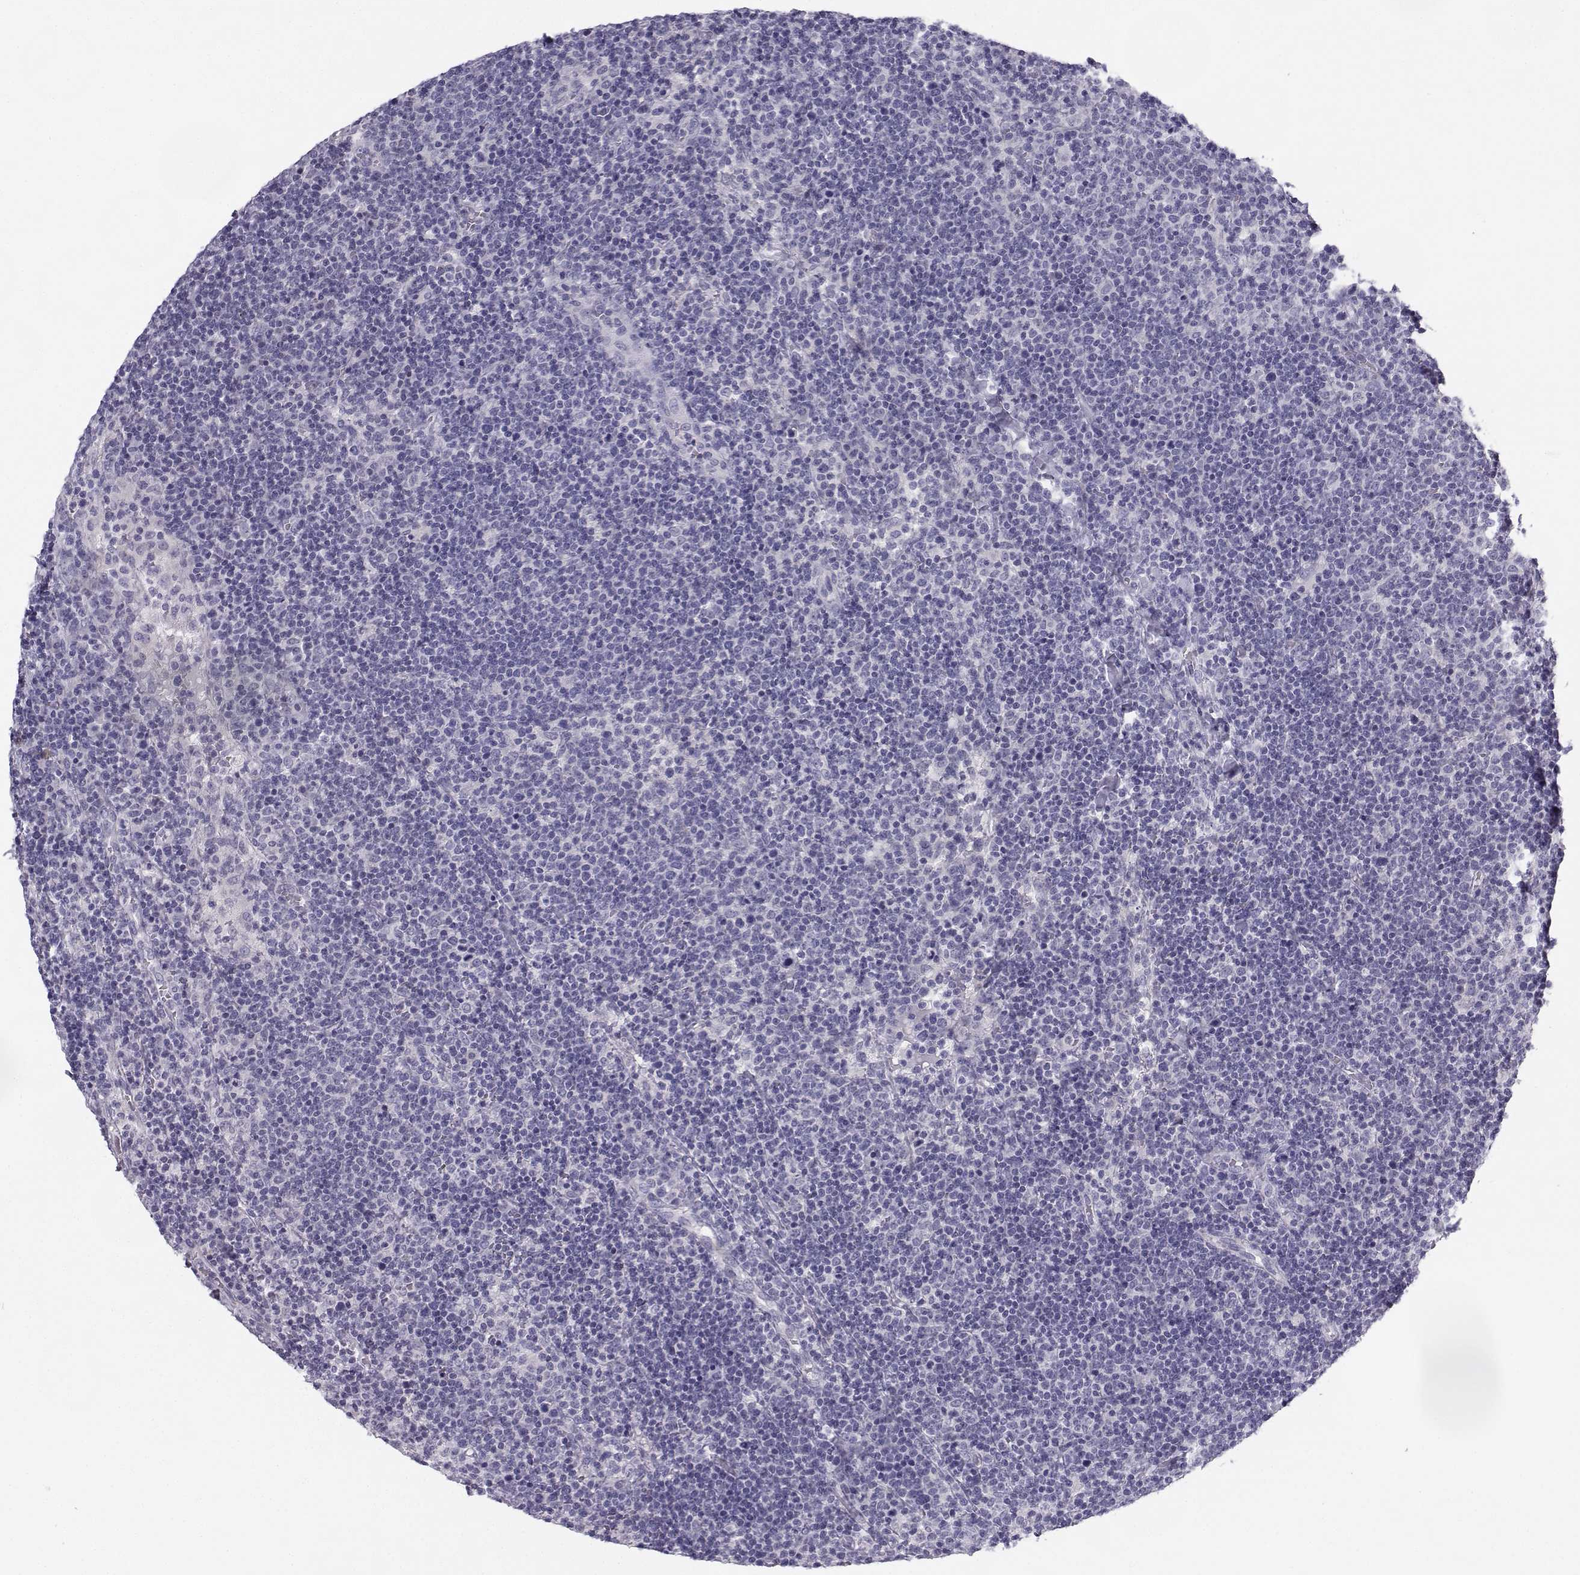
{"staining": {"intensity": "negative", "quantity": "none", "location": "none"}, "tissue": "lymphoma", "cell_type": "Tumor cells", "image_type": "cancer", "snomed": [{"axis": "morphology", "description": "Malignant lymphoma, non-Hodgkin's type, High grade"}, {"axis": "topography", "description": "Lymph node"}], "caption": "IHC of lymphoma shows no positivity in tumor cells. (DAB immunohistochemistry visualized using brightfield microscopy, high magnification).", "gene": "SYCE1", "patient": {"sex": "male", "age": 61}}